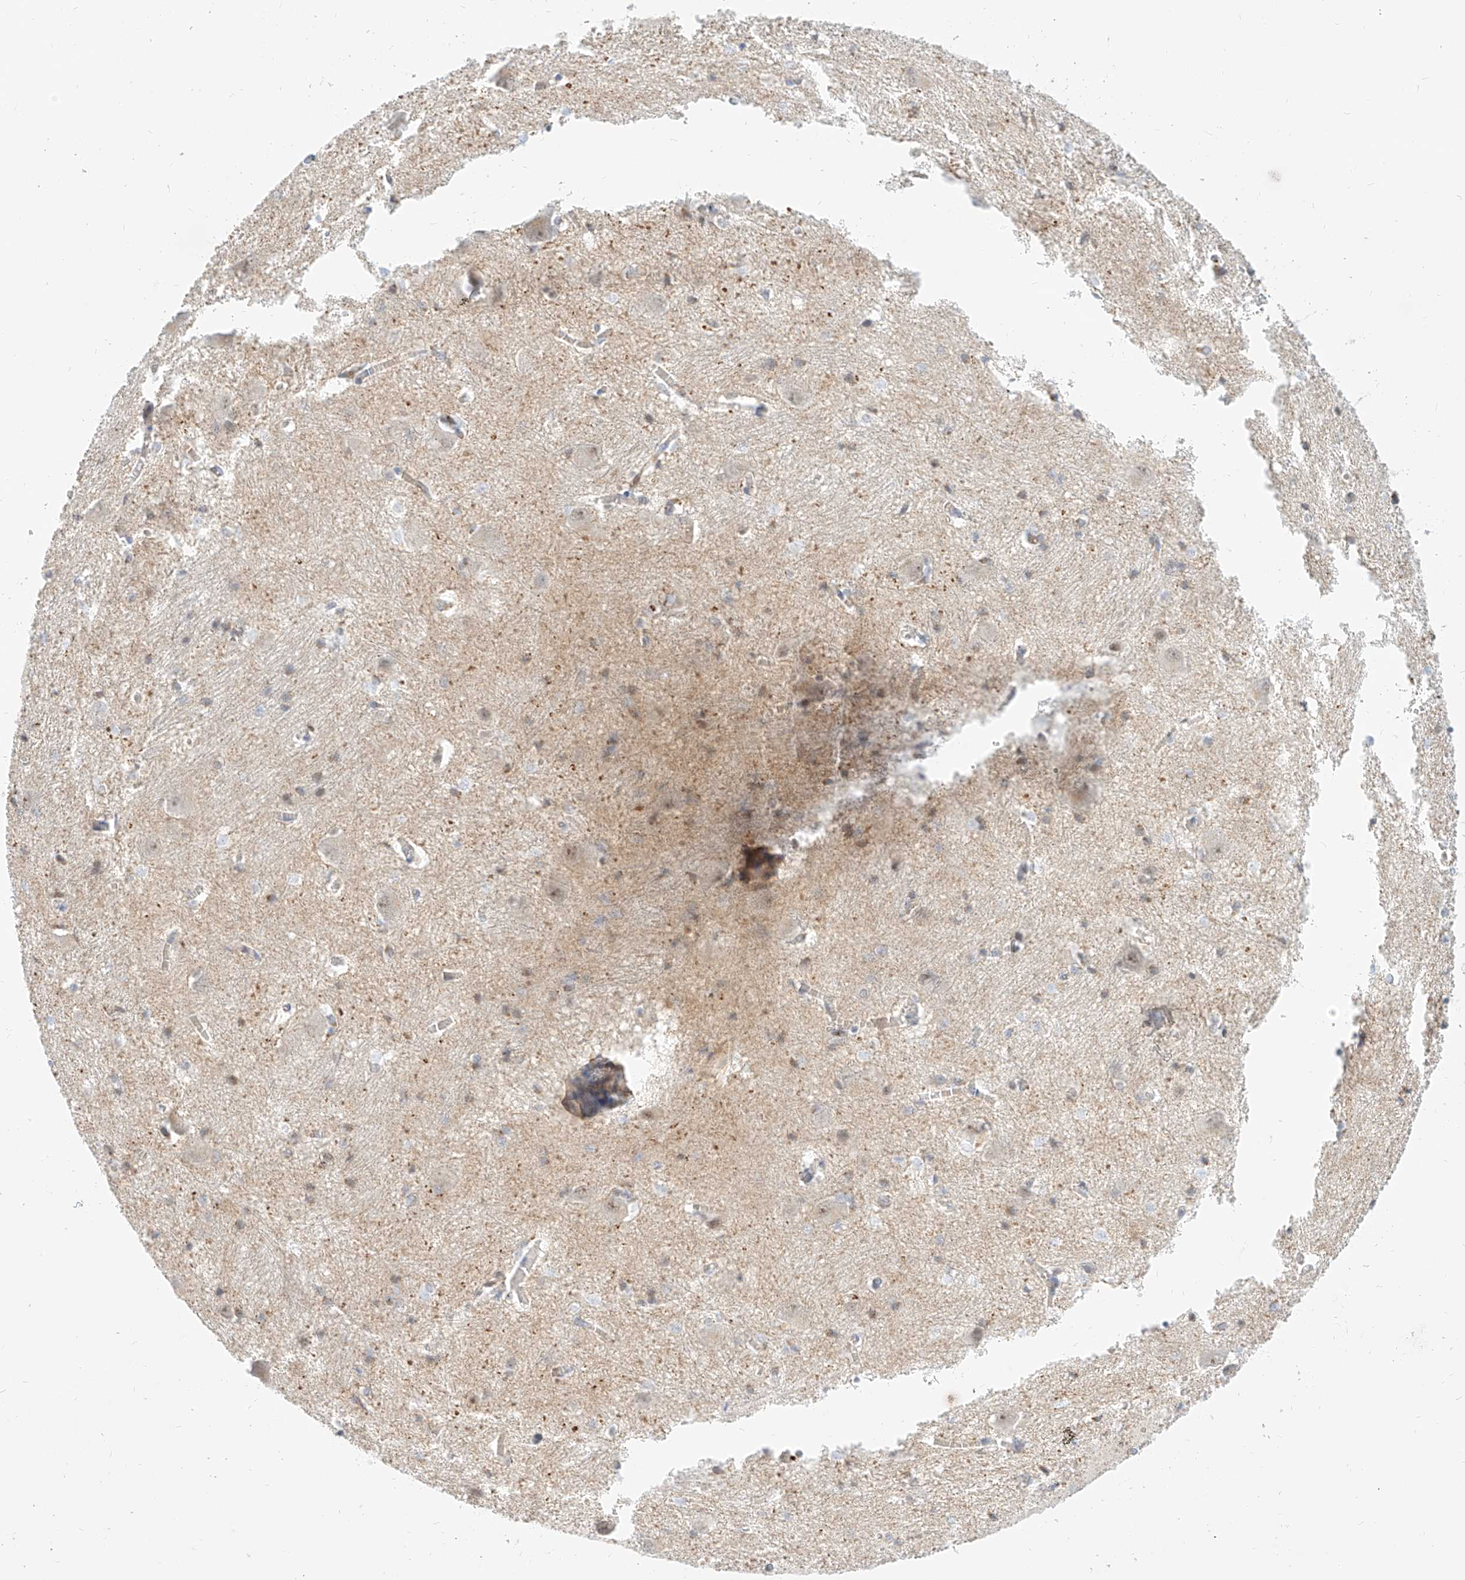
{"staining": {"intensity": "moderate", "quantity": "<25%", "location": "nuclear"}, "tissue": "caudate", "cell_type": "Glial cells", "image_type": "normal", "snomed": [{"axis": "morphology", "description": "Normal tissue, NOS"}, {"axis": "topography", "description": "Lateral ventricle wall"}], "caption": "Brown immunohistochemical staining in normal human caudate demonstrates moderate nuclear staining in about <25% of glial cells. (Brightfield microscopy of DAB IHC at high magnification).", "gene": "CBX8", "patient": {"sex": "male", "age": 37}}